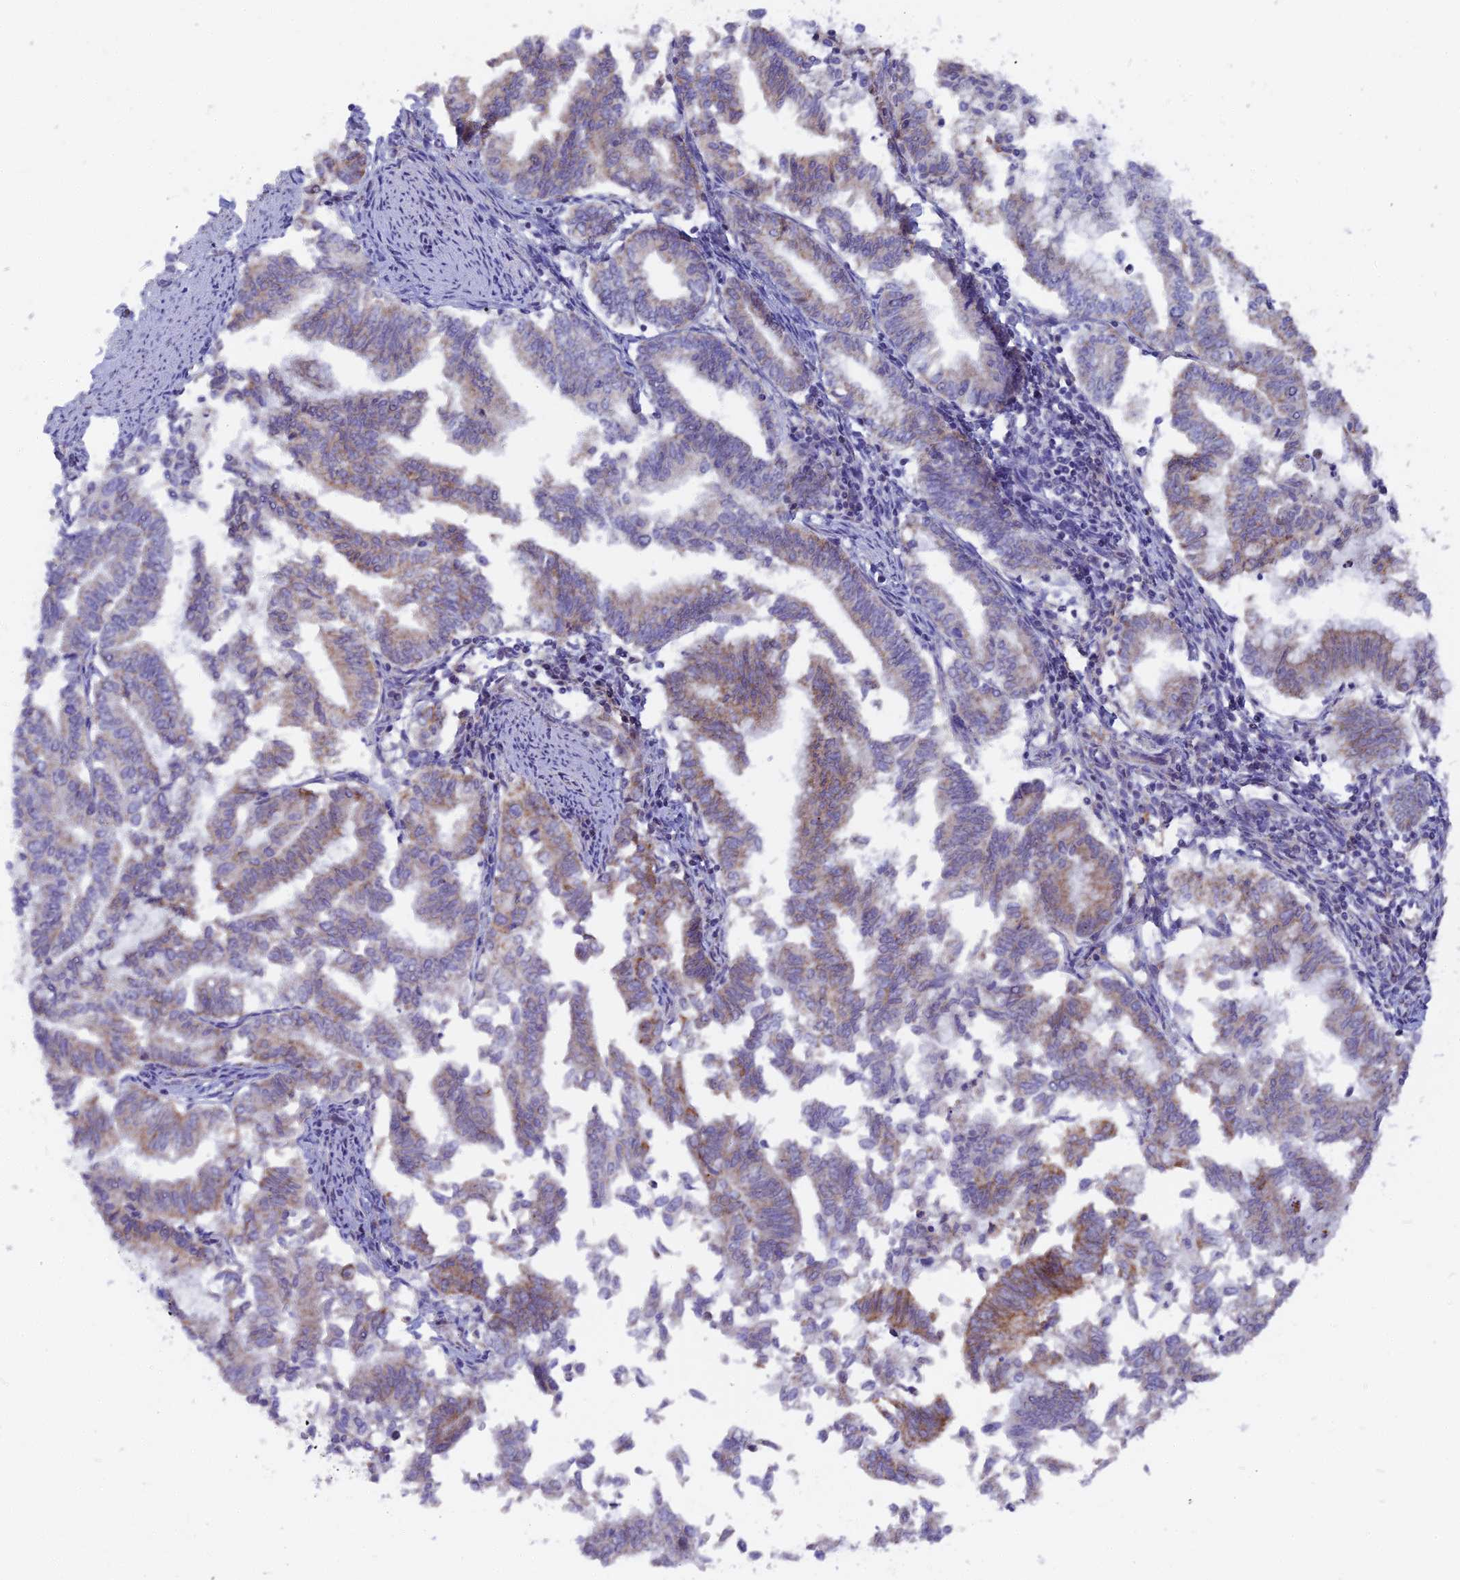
{"staining": {"intensity": "moderate", "quantity": "<25%", "location": "cytoplasmic/membranous"}, "tissue": "endometrial cancer", "cell_type": "Tumor cells", "image_type": "cancer", "snomed": [{"axis": "morphology", "description": "Adenocarcinoma, NOS"}, {"axis": "topography", "description": "Endometrium"}], "caption": "Human endometrial cancer stained with a protein marker shows moderate staining in tumor cells.", "gene": "DTWD1", "patient": {"sex": "female", "age": 79}}